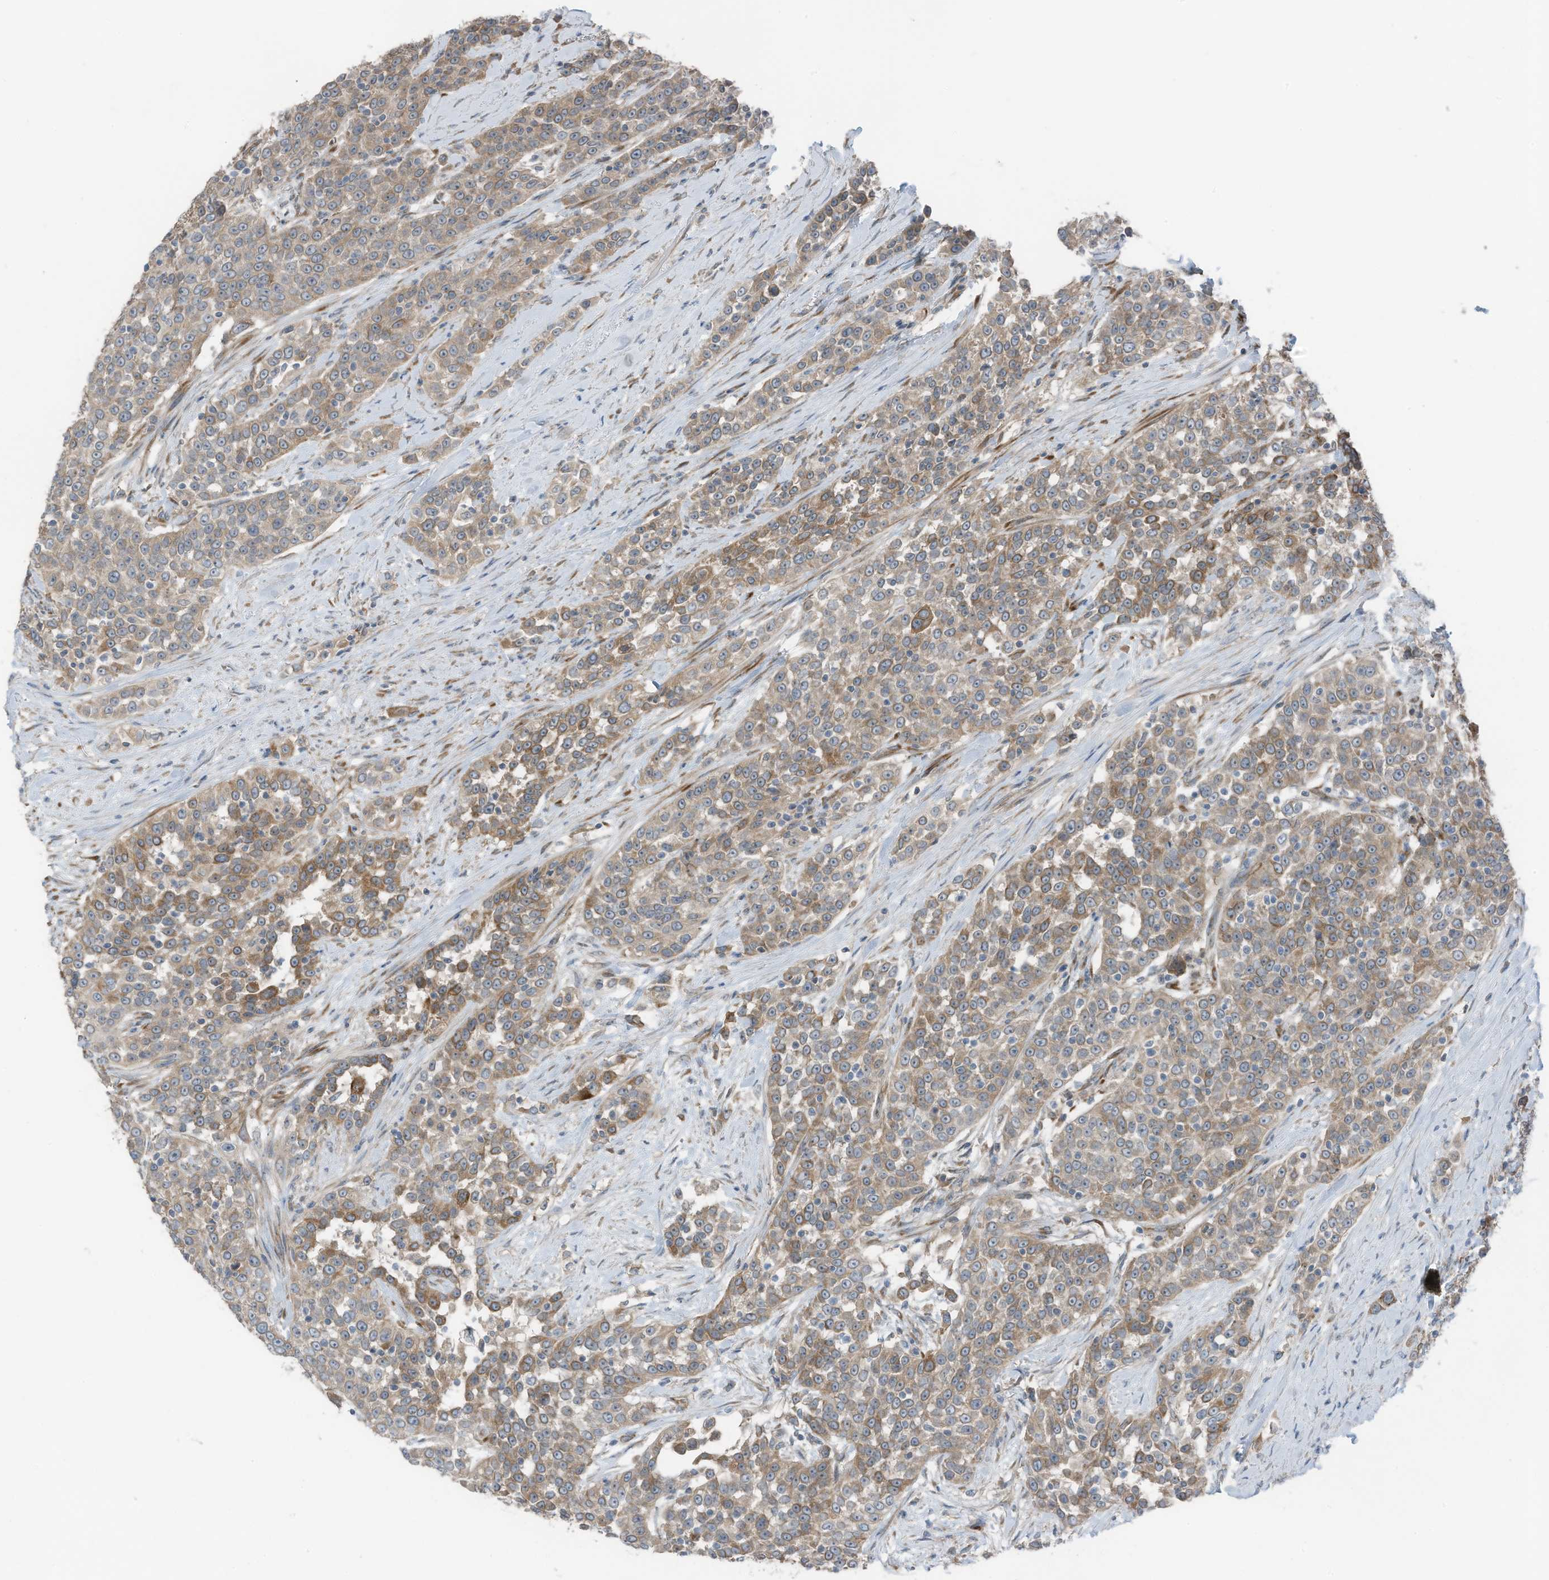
{"staining": {"intensity": "moderate", "quantity": "25%-75%", "location": "cytoplasmic/membranous"}, "tissue": "urothelial cancer", "cell_type": "Tumor cells", "image_type": "cancer", "snomed": [{"axis": "morphology", "description": "Urothelial carcinoma, High grade"}, {"axis": "topography", "description": "Urinary bladder"}], "caption": "Immunohistochemistry (IHC) staining of urothelial cancer, which exhibits medium levels of moderate cytoplasmic/membranous expression in about 25%-75% of tumor cells indicating moderate cytoplasmic/membranous protein positivity. The staining was performed using DAB (brown) for protein detection and nuclei were counterstained in hematoxylin (blue).", "gene": "ARHGEF33", "patient": {"sex": "female", "age": 80}}